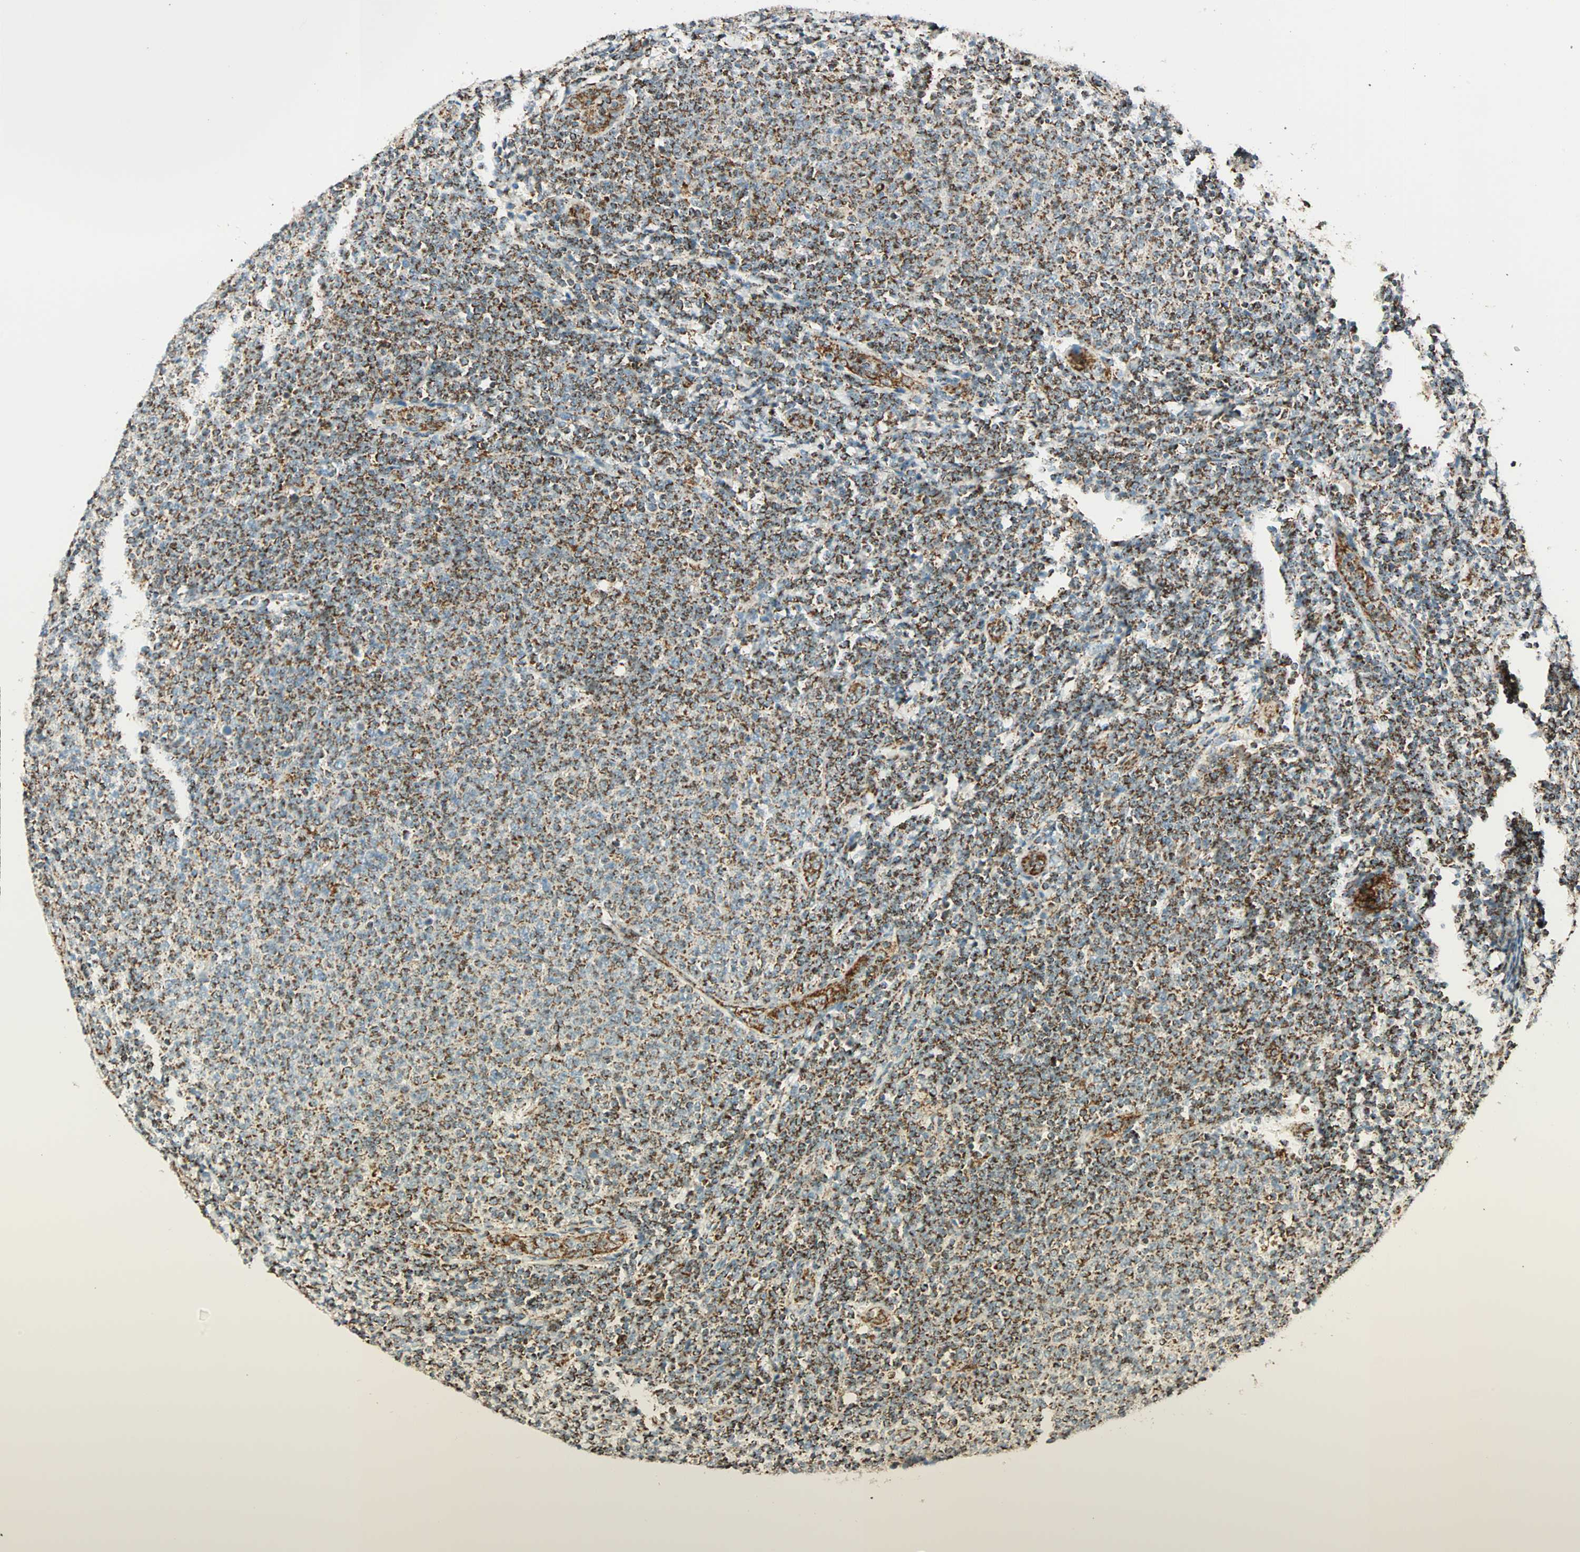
{"staining": {"intensity": "weak", "quantity": ">75%", "location": "cytoplasmic/membranous"}, "tissue": "lymphoma", "cell_type": "Tumor cells", "image_type": "cancer", "snomed": [{"axis": "morphology", "description": "Malignant lymphoma, non-Hodgkin's type, Low grade"}, {"axis": "topography", "description": "Lymph node"}], "caption": "Human lymphoma stained with a protein marker exhibits weak staining in tumor cells.", "gene": "SPRY4", "patient": {"sex": "male", "age": 66}}